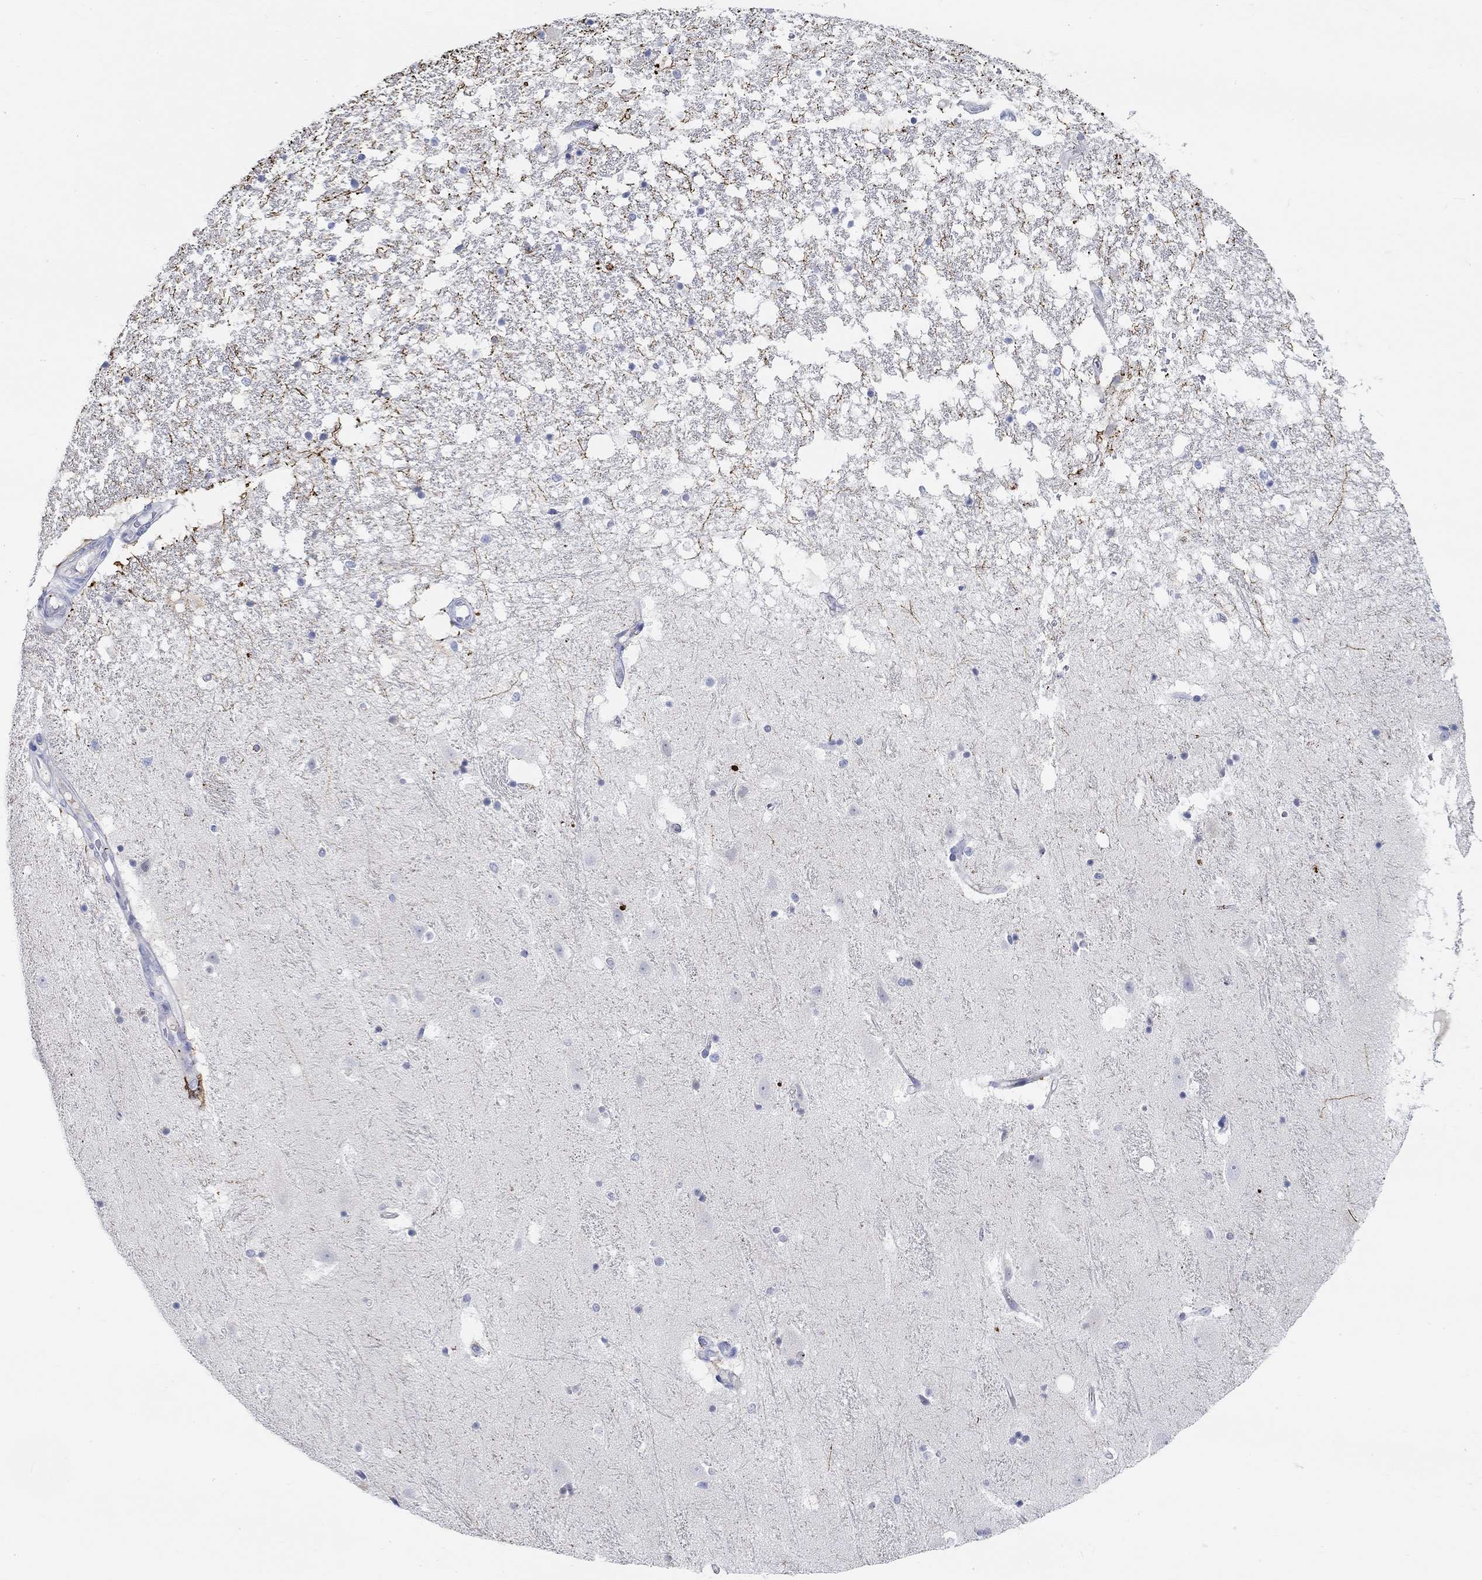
{"staining": {"intensity": "strong", "quantity": "<25%", "location": "cytoplasmic/membranous"}, "tissue": "hippocampus", "cell_type": "Glial cells", "image_type": "normal", "snomed": [{"axis": "morphology", "description": "Normal tissue, NOS"}, {"axis": "topography", "description": "Hippocampus"}], "caption": "A high-resolution photomicrograph shows IHC staining of benign hippocampus, which displays strong cytoplasmic/membranous staining in about <25% of glial cells.", "gene": "SNTG2", "patient": {"sex": "male", "age": 49}}